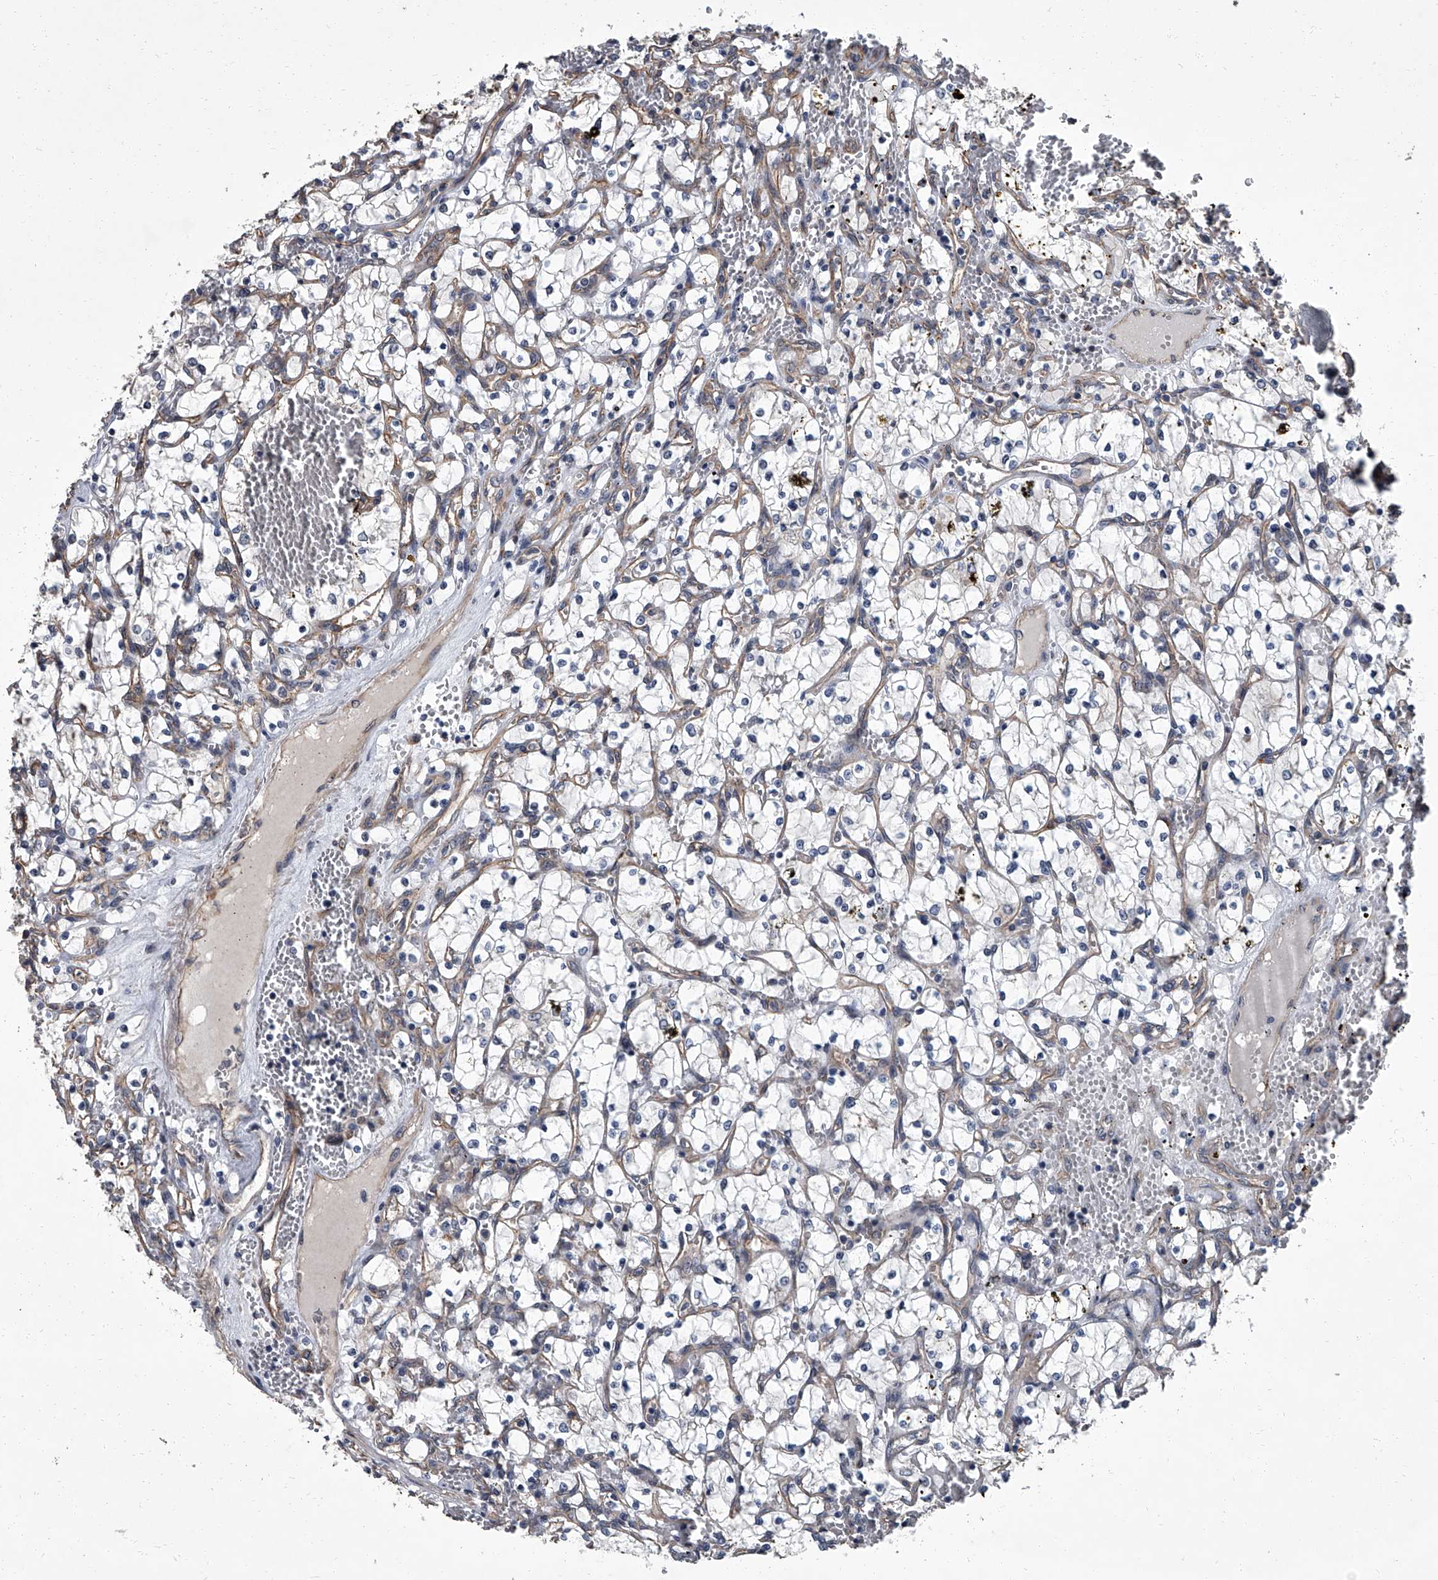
{"staining": {"intensity": "negative", "quantity": "none", "location": "none"}, "tissue": "renal cancer", "cell_type": "Tumor cells", "image_type": "cancer", "snomed": [{"axis": "morphology", "description": "Adenocarcinoma, NOS"}, {"axis": "topography", "description": "Kidney"}], "caption": "IHC histopathology image of neoplastic tissue: human renal cancer stained with DAB (3,3'-diaminobenzidine) demonstrates no significant protein expression in tumor cells.", "gene": "SIRT4", "patient": {"sex": "female", "age": 69}}